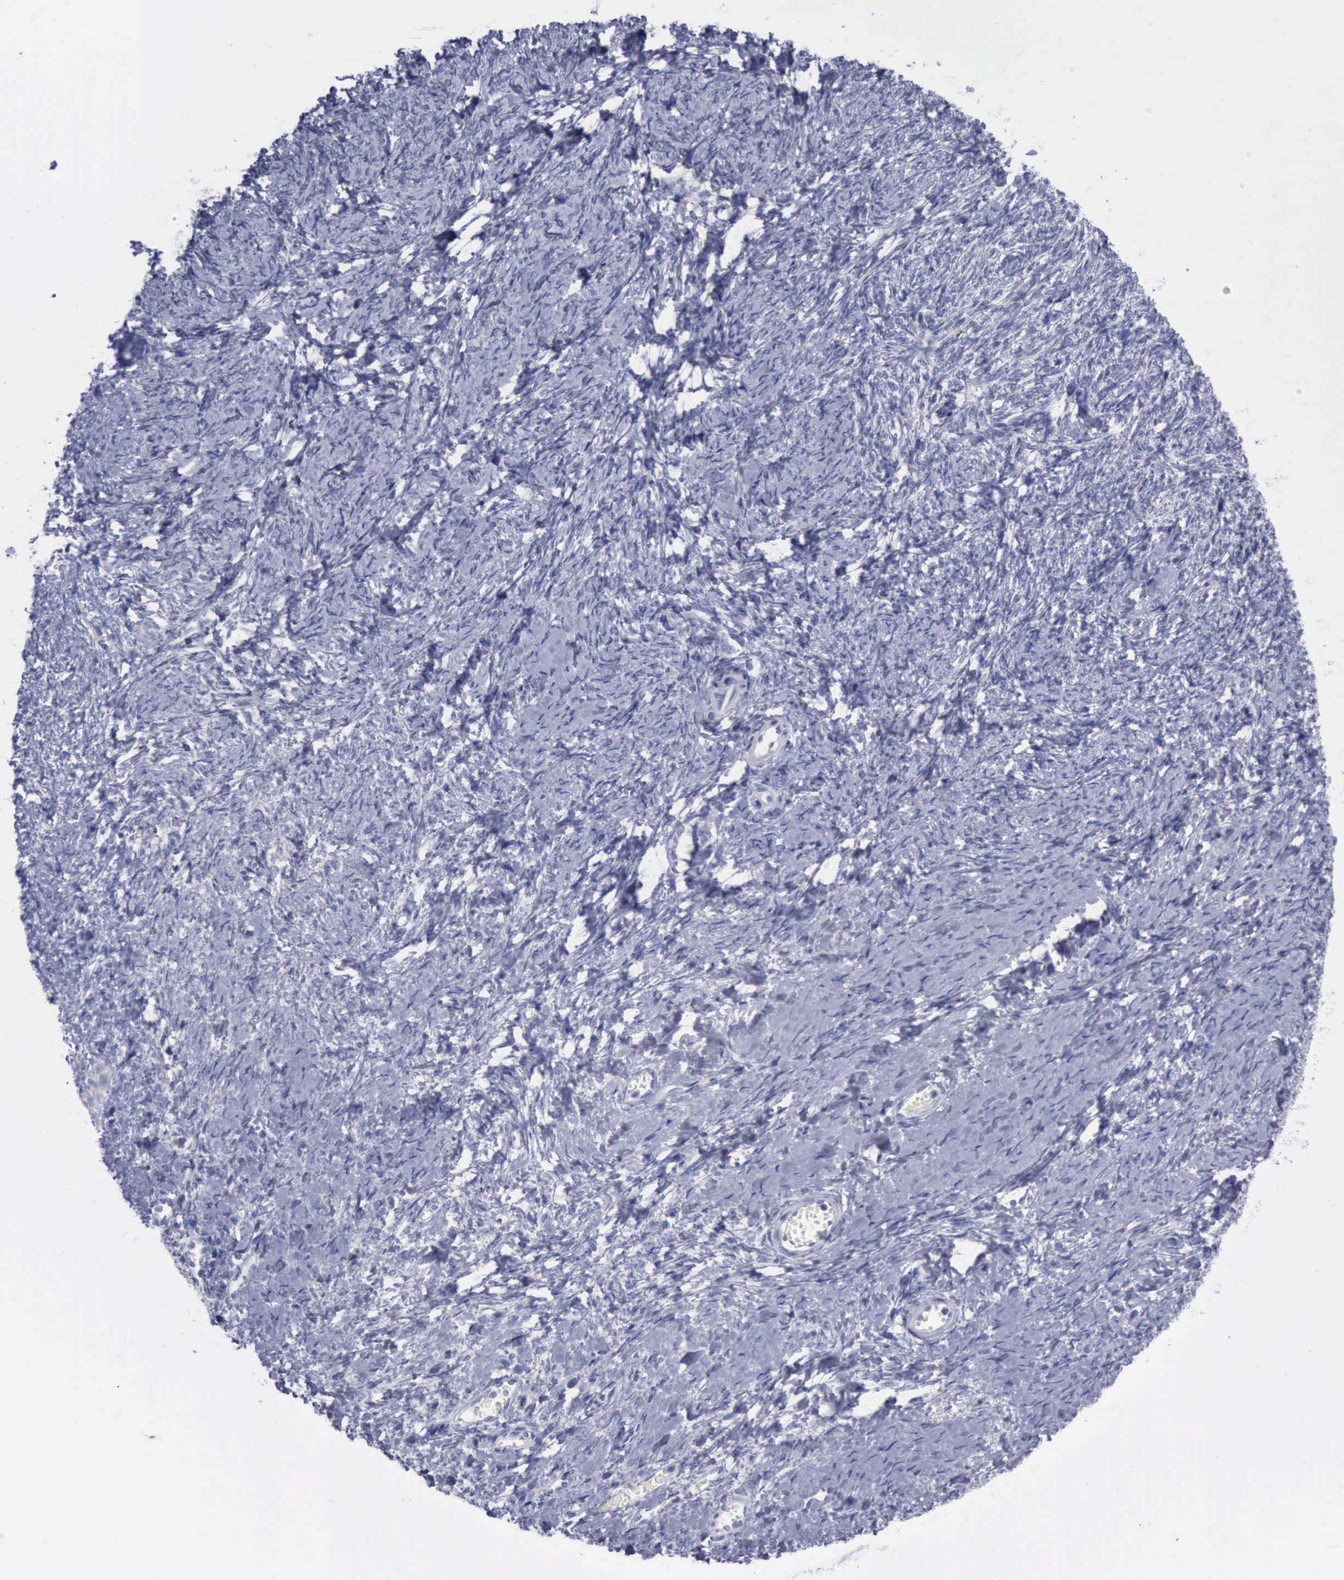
{"staining": {"intensity": "negative", "quantity": "none", "location": "none"}, "tissue": "ovarian cancer", "cell_type": "Tumor cells", "image_type": "cancer", "snomed": [{"axis": "morphology", "description": "Normal tissue, NOS"}, {"axis": "morphology", "description": "Cystadenocarcinoma, serous, NOS"}, {"axis": "topography", "description": "Ovary"}], "caption": "DAB (3,3'-diaminobenzidine) immunohistochemical staining of ovarian cancer (serous cystadenocarcinoma) demonstrates no significant positivity in tumor cells.", "gene": "SATB2", "patient": {"sex": "female", "age": 62}}